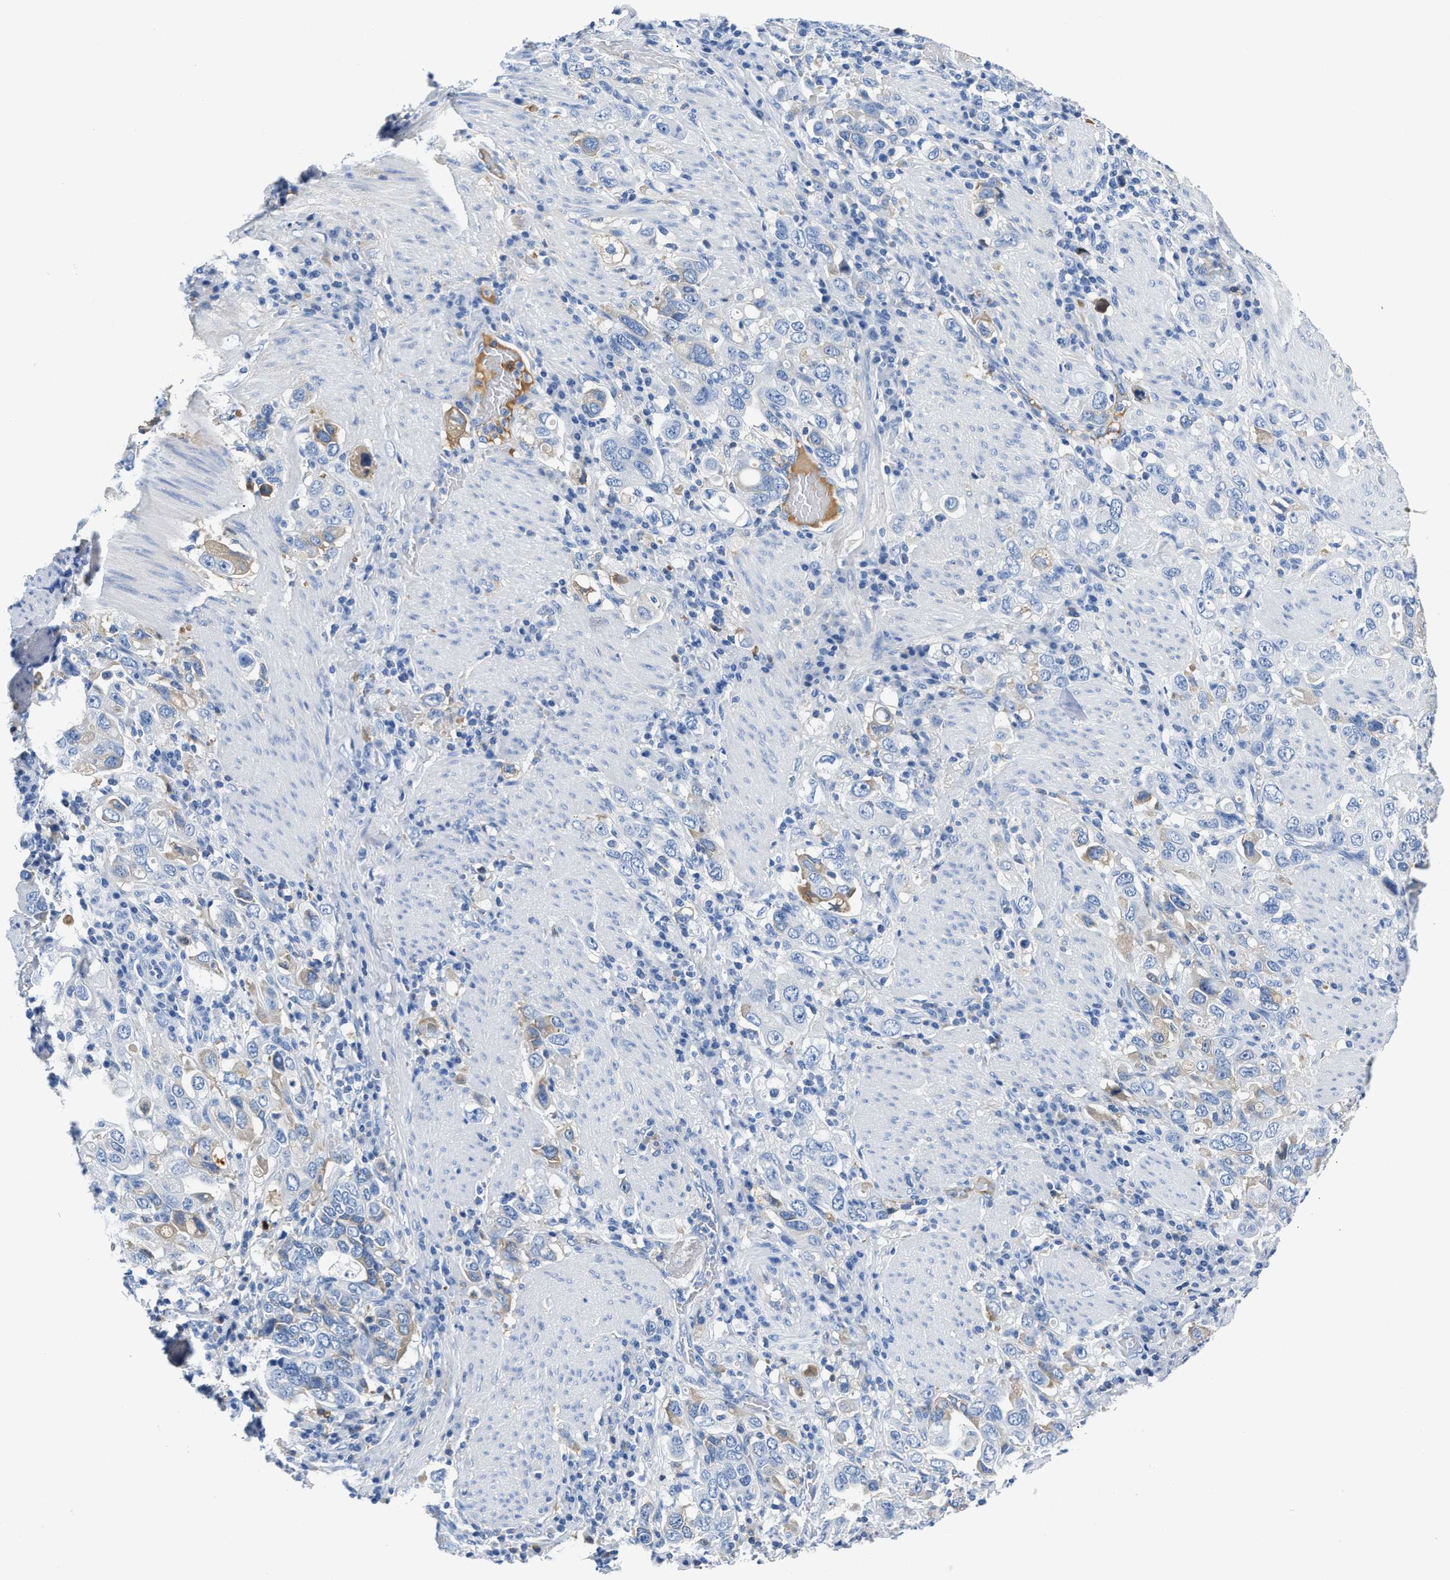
{"staining": {"intensity": "moderate", "quantity": "<25%", "location": "cytoplasmic/membranous"}, "tissue": "stomach cancer", "cell_type": "Tumor cells", "image_type": "cancer", "snomed": [{"axis": "morphology", "description": "Adenocarcinoma, NOS"}, {"axis": "topography", "description": "Stomach, upper"}], "caption": "Stomach adenocarcinoma stained for a protein shows moderate cytoplasmic/membranous positivity in tumor cells.", "gene": "GC", "patient": {"sex": "male", "age": 62}}